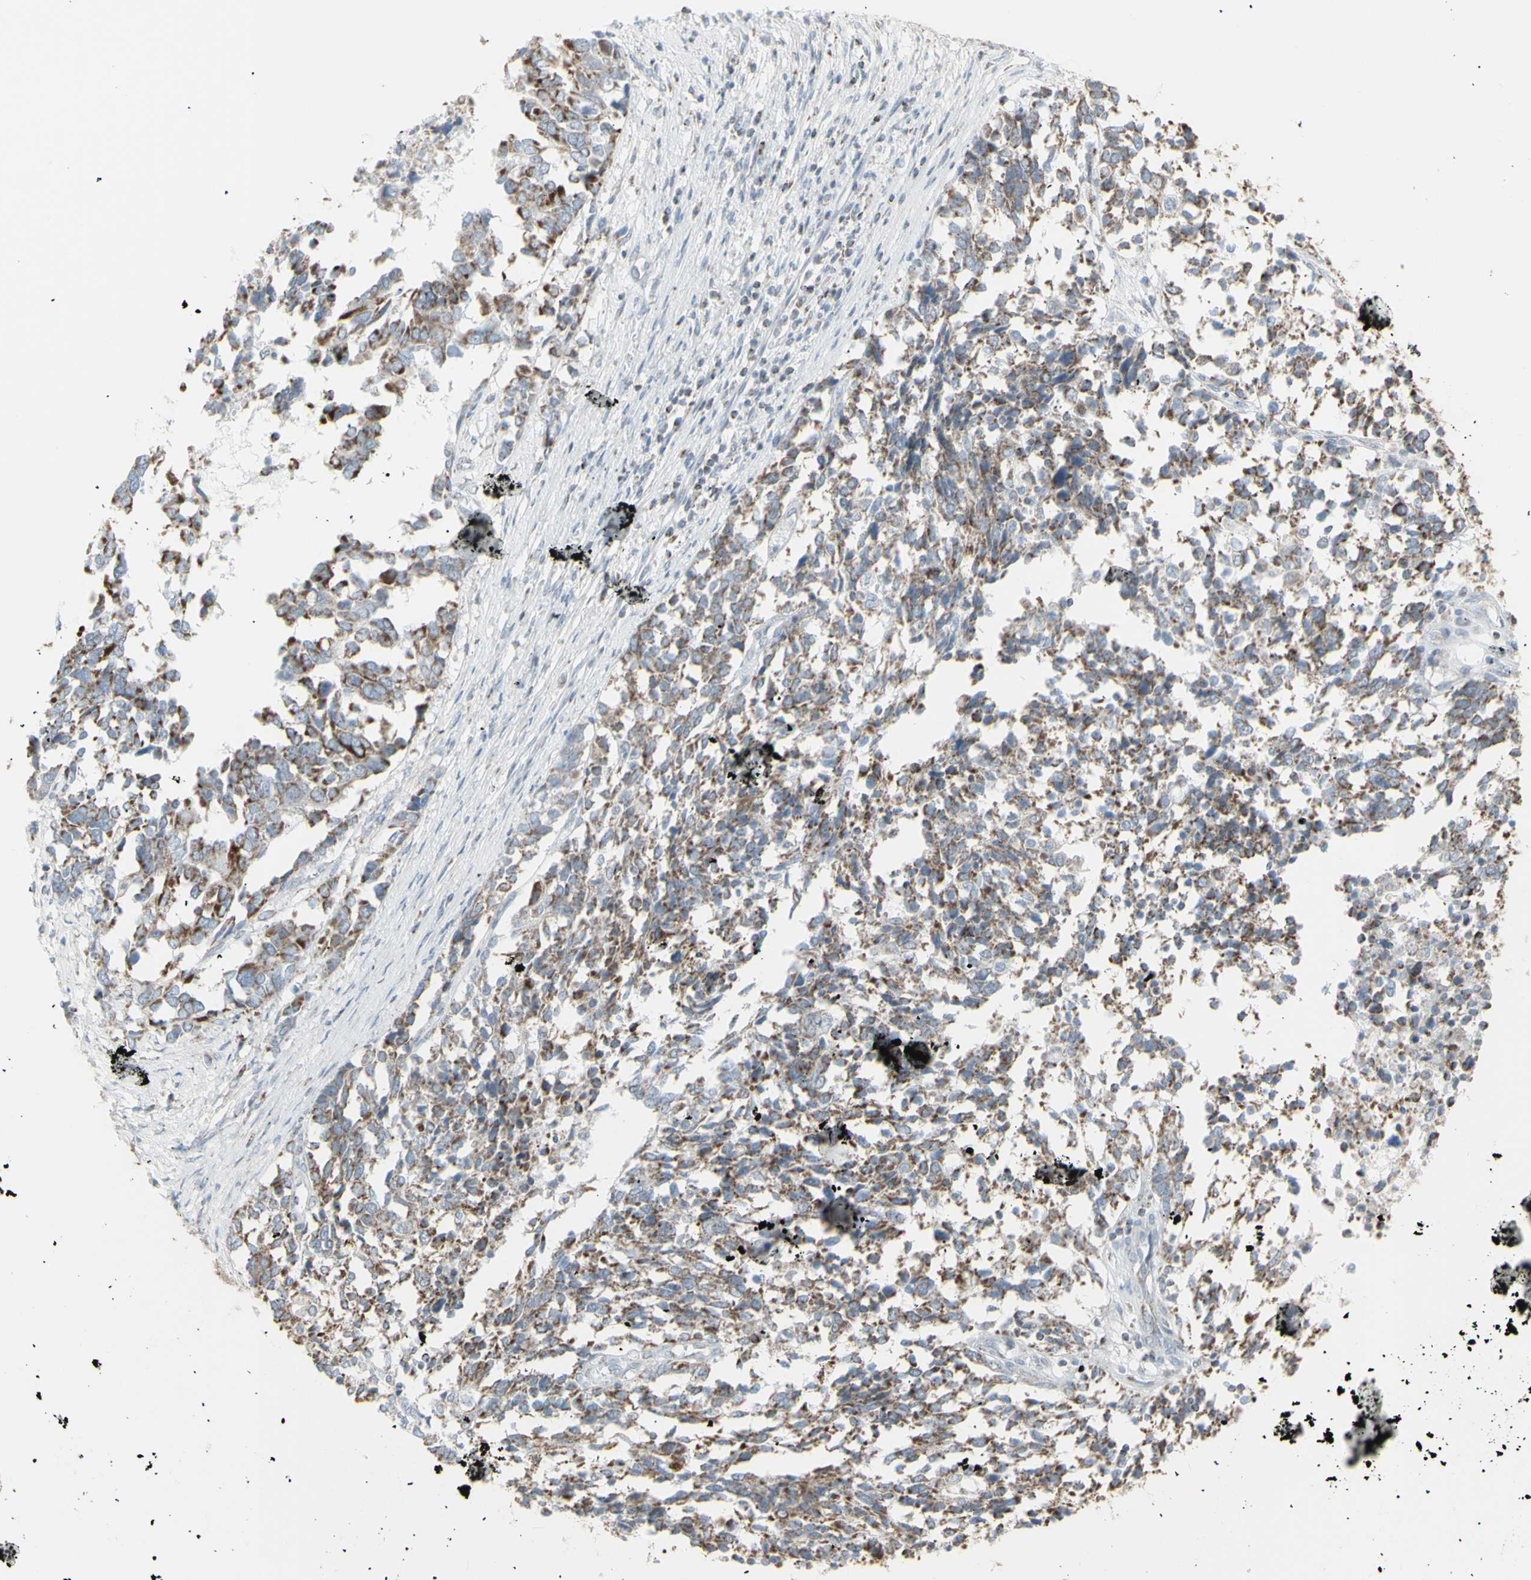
{"staining": {"intensity": "moderate", "quantity": ">75%", "location": "cytoplasmic/membranous"}, "tissue": "ovarian cancer", "cell_type": "Tumor cells", "image_type": "cancer", "snomed": [{"axis": "morphology", "description": "Cystadenocarcinoma, serous, NOS"}, {"axis": "topography", "description": "Ovary"}], "caption": "Protein expression analysis of ovarian serous cystadenocarcinoma shows moderate cytoplasmic/membranous positivity in approximately >75% of tumor cells.", "gene": "PLGRKT", "patient": {"sex": "female", "age": 44}}